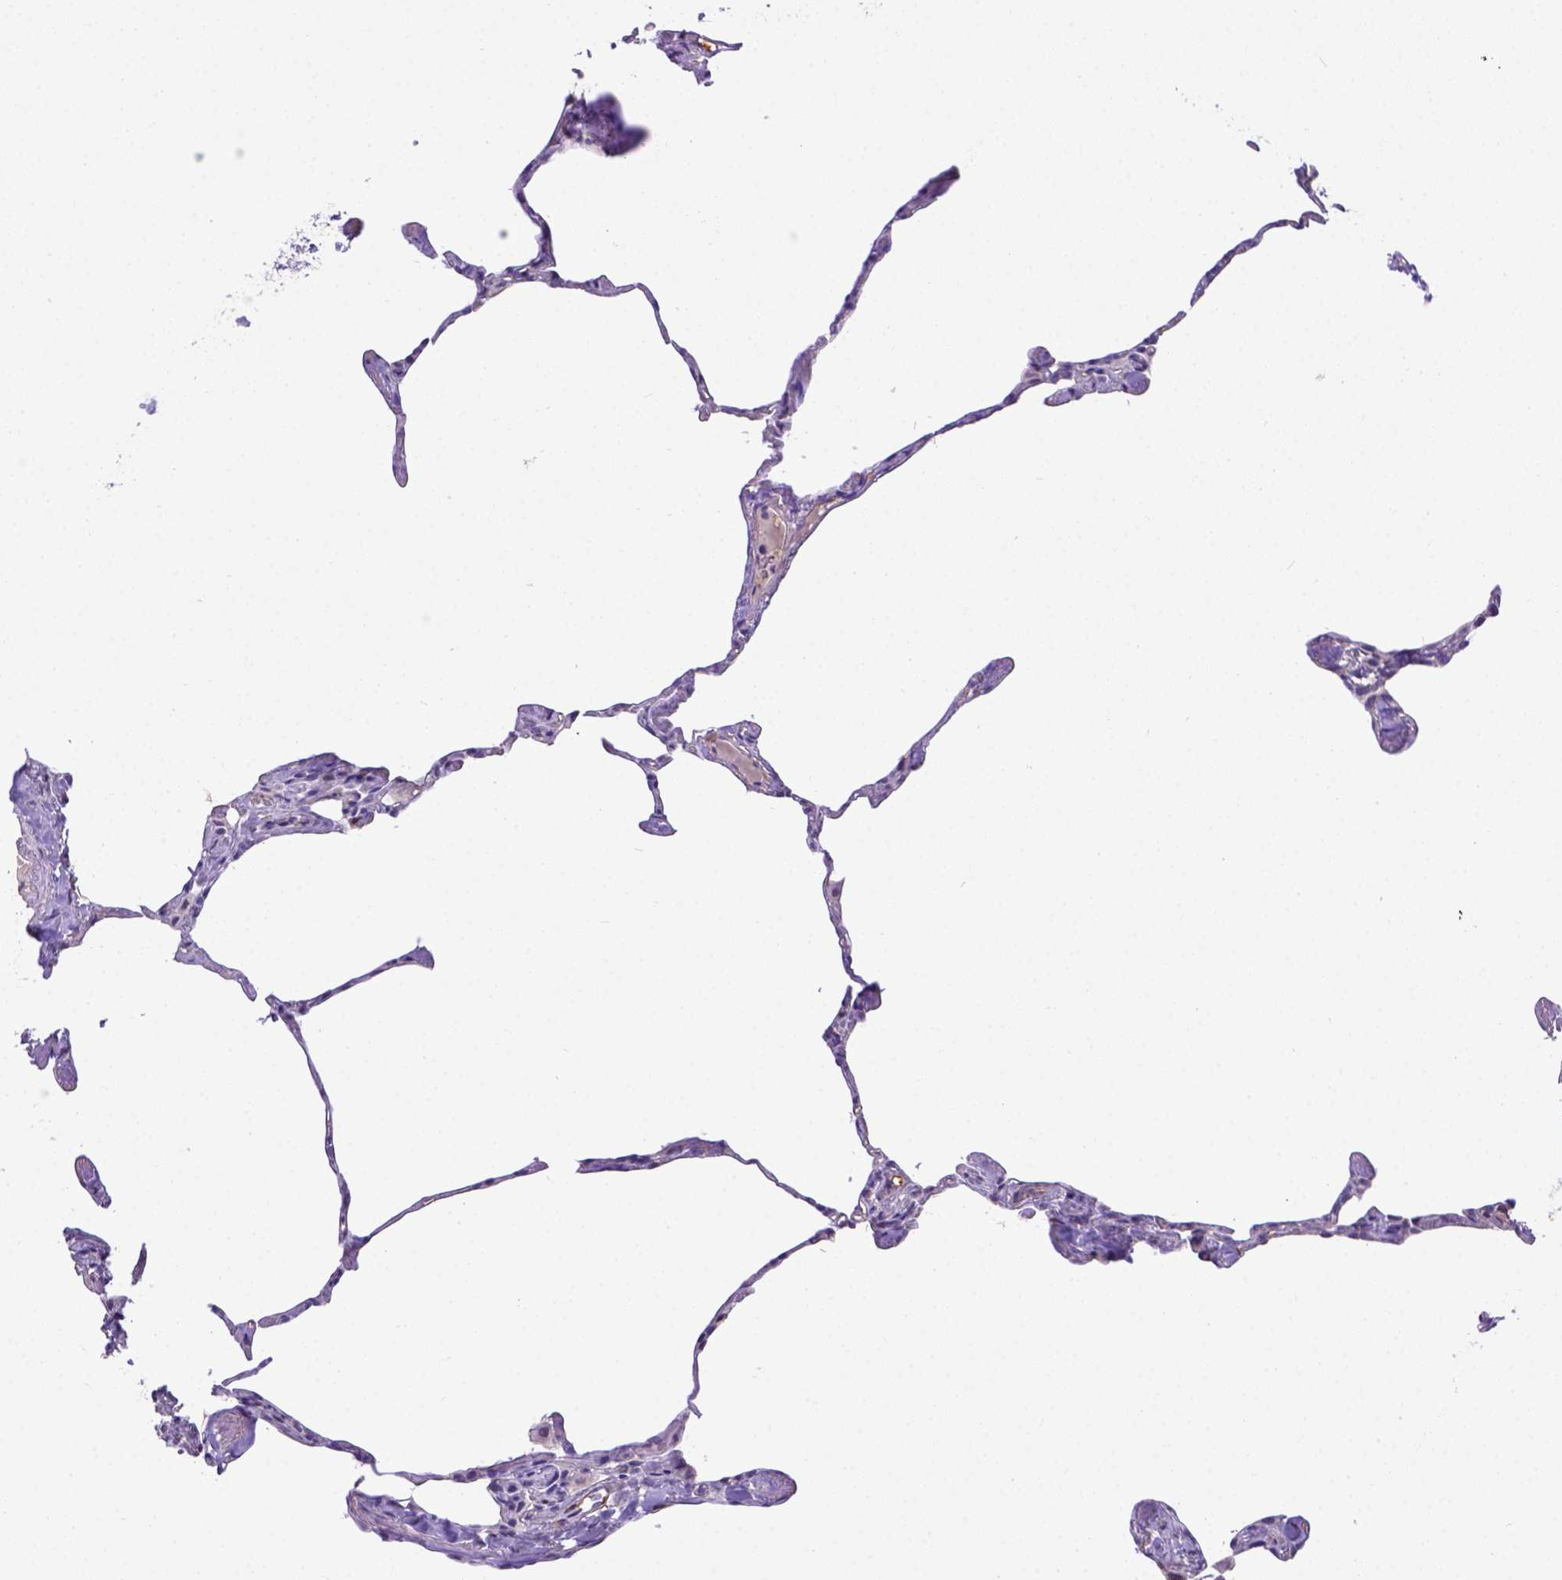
{"staining": {"intensity": "negative", "quantity": "none", "location": "none"}, "tissue": "lung", "cell_type": "Alveolar cells", "image_type": "normal", "snomed": [{"axis": "morphology", "description": "Normal tissue, NOS"}, {"axis": "topography", "description": "Lung"}], "caption": "Immunohistochemistry micrograph of normal lung: lung stained with DAB (3,3'-diaminobenzidine) reveals no significant protein positivity in alveolar cells. (Brightfield microscopy of DAB (3,3'-diaminobenzidine) IHC at high magnification).", "gene": "BTN1A1", "patient": {"sex": "male", "age": 65}}